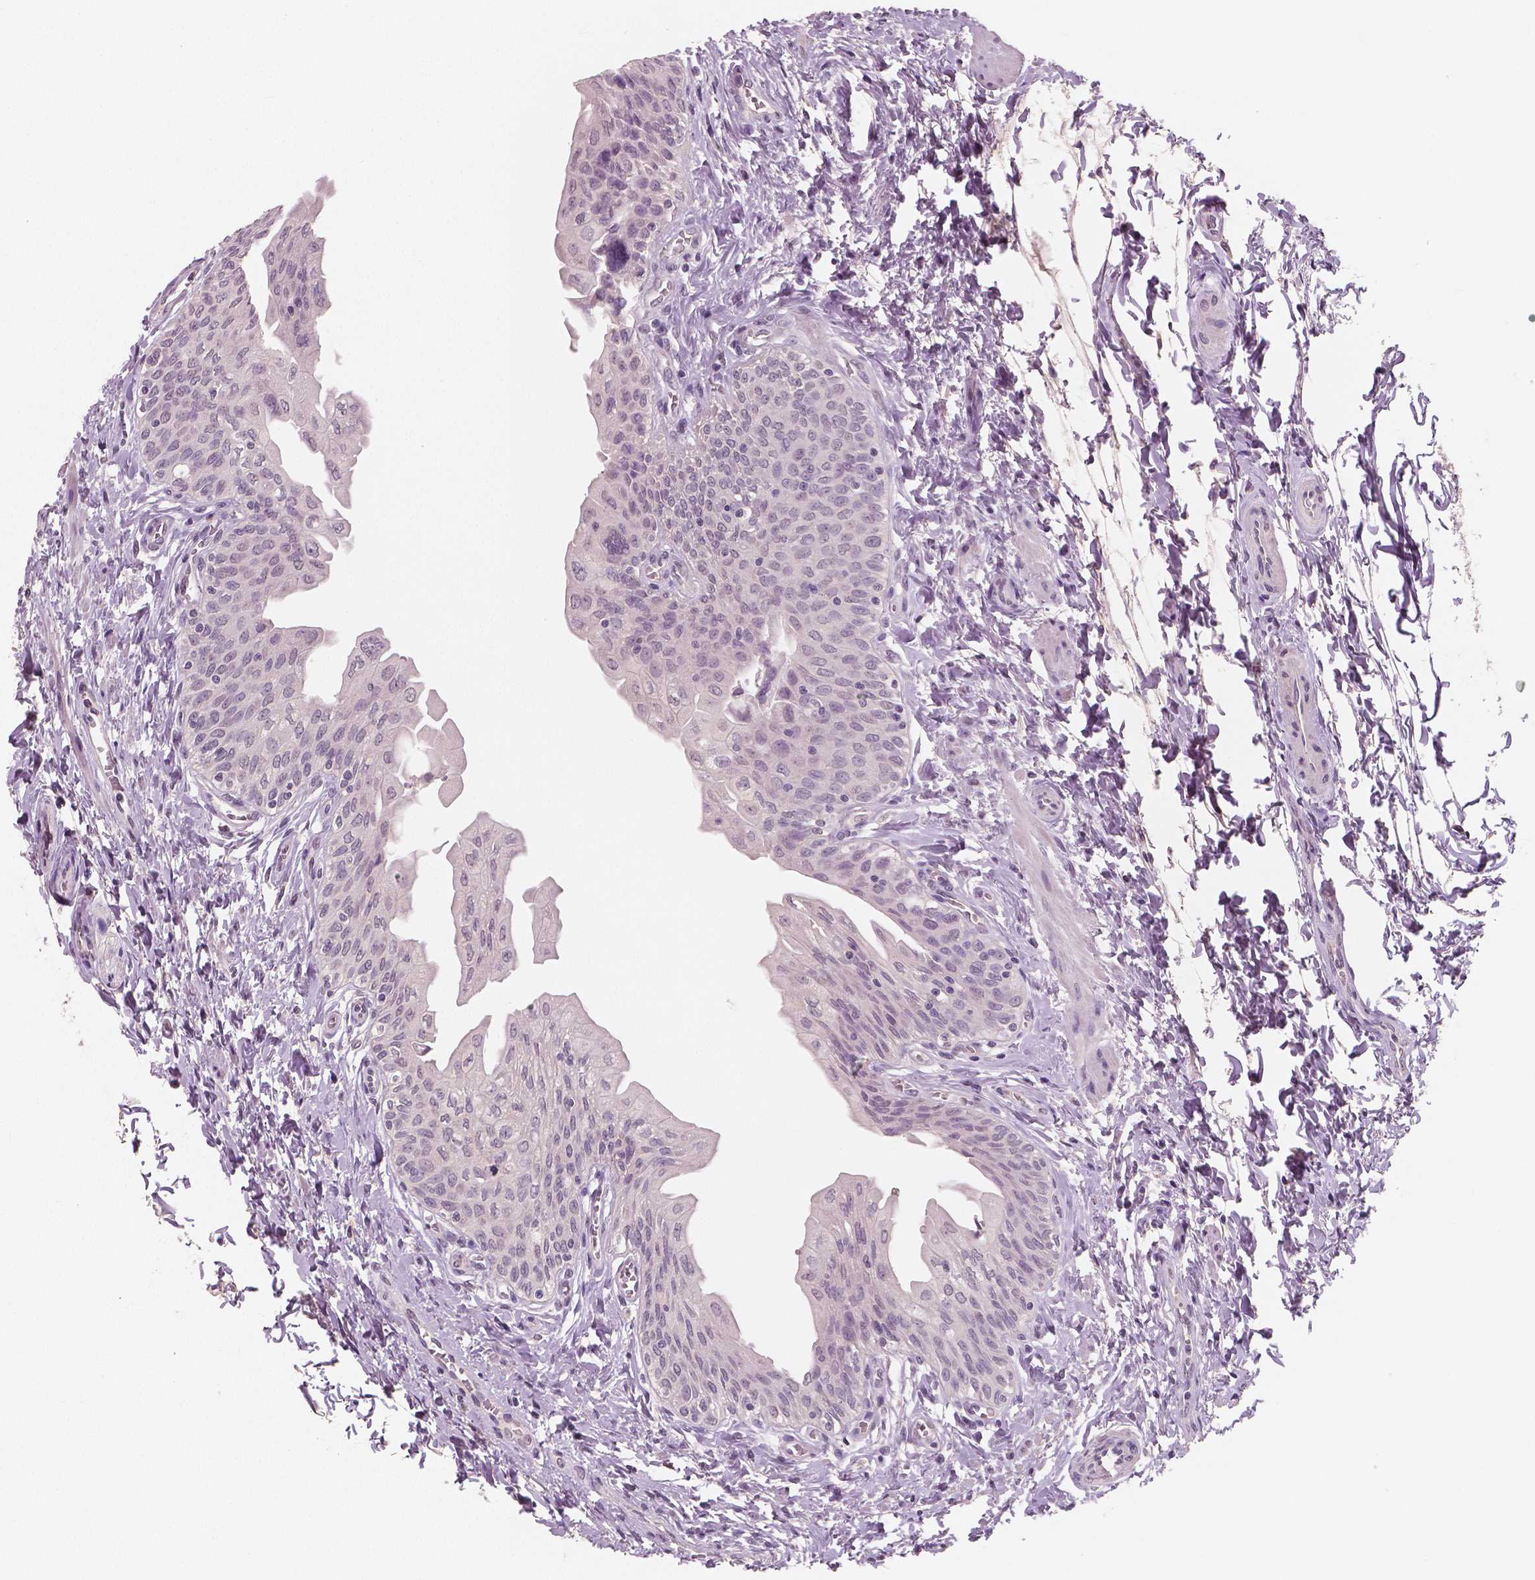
{"staining": {"intensity": "negative", "quantity": "none", "location": "none"}, "tissue": "urinary bladder", "cell_type": "Urothelial cells", "image_type": "normal", "snomed": [{"axis": "morphology", "description": "Normal tissue, NOS"}, {"axis": "topography", "description": "Urinary bladder"}], "caption": "DAB (3,3'-diaminobenzidine) immunohistochemical staining of benign human urinary bladder exhibits no significant expression in urothelial cells. (Stains: DAB immunohistochemistry (IHC) with hematoxylin counter stain, Microscopy: brightfield microscopy at high magnification).", "gene": "RNASE7", "patient": {"sex": "male", "age": 56}}